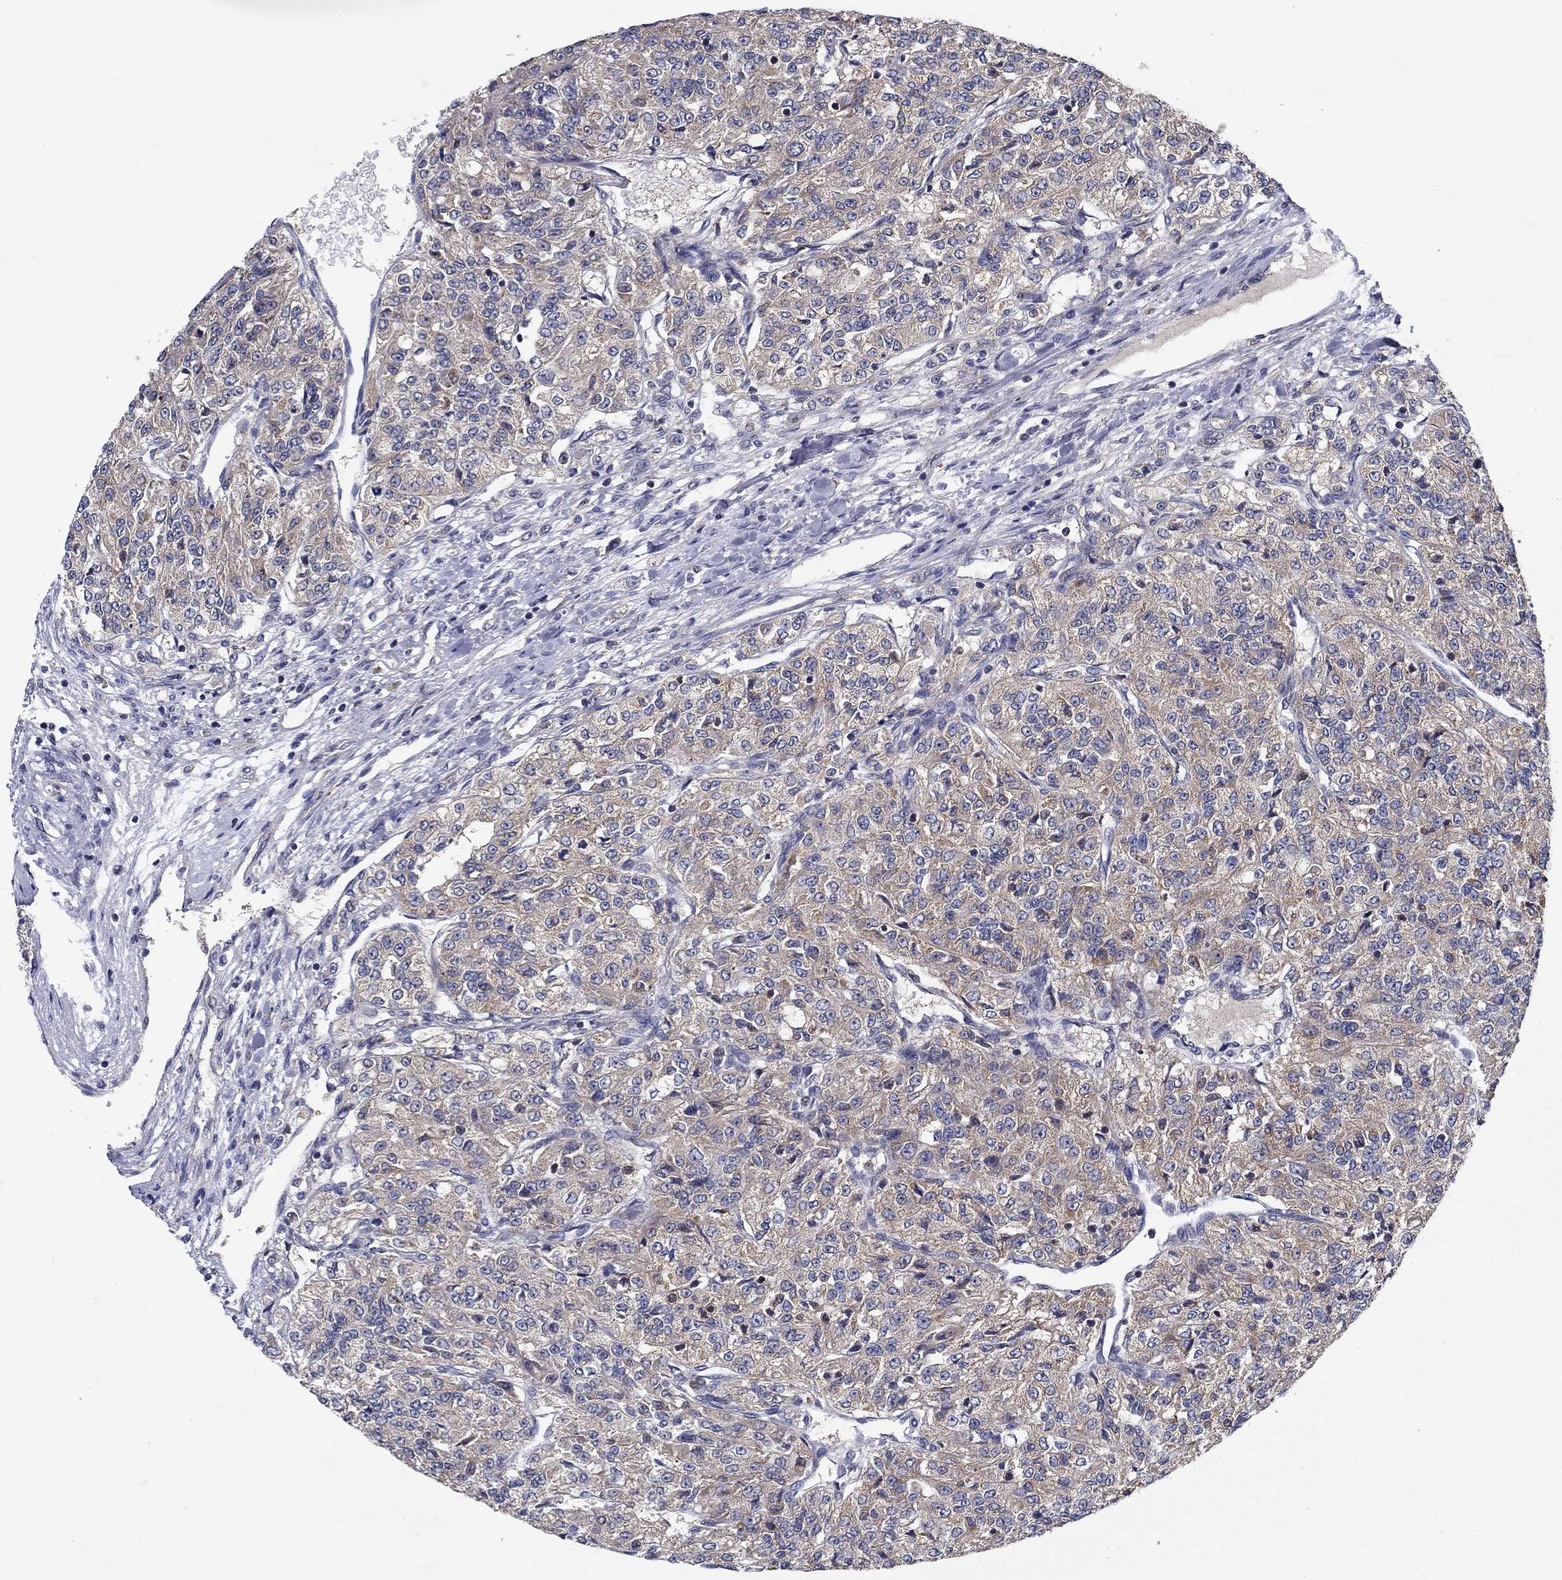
{"staining": {"intensity": "weak", "quantity": "25%-75%", "location": "cytoplasmic/membranous"}, "tissue": "renal cancer", "cell_type": "Tumor cells", "image_type": "cancer", "snomed": [{"axis": "morphology", "description": "Adenocarcinoma, NOS"}, {"axis": "topography", "description": "Kidney"}], "caption": "This is a photomicrograph of immunohistochemistry (IHC) staining of adenocarcinoma (renal), which shows weak staining in the cytoplasmic/membranous of tumor cells.", "gene": "GLTP", "patient": {"sex": "female", "age": 63}}